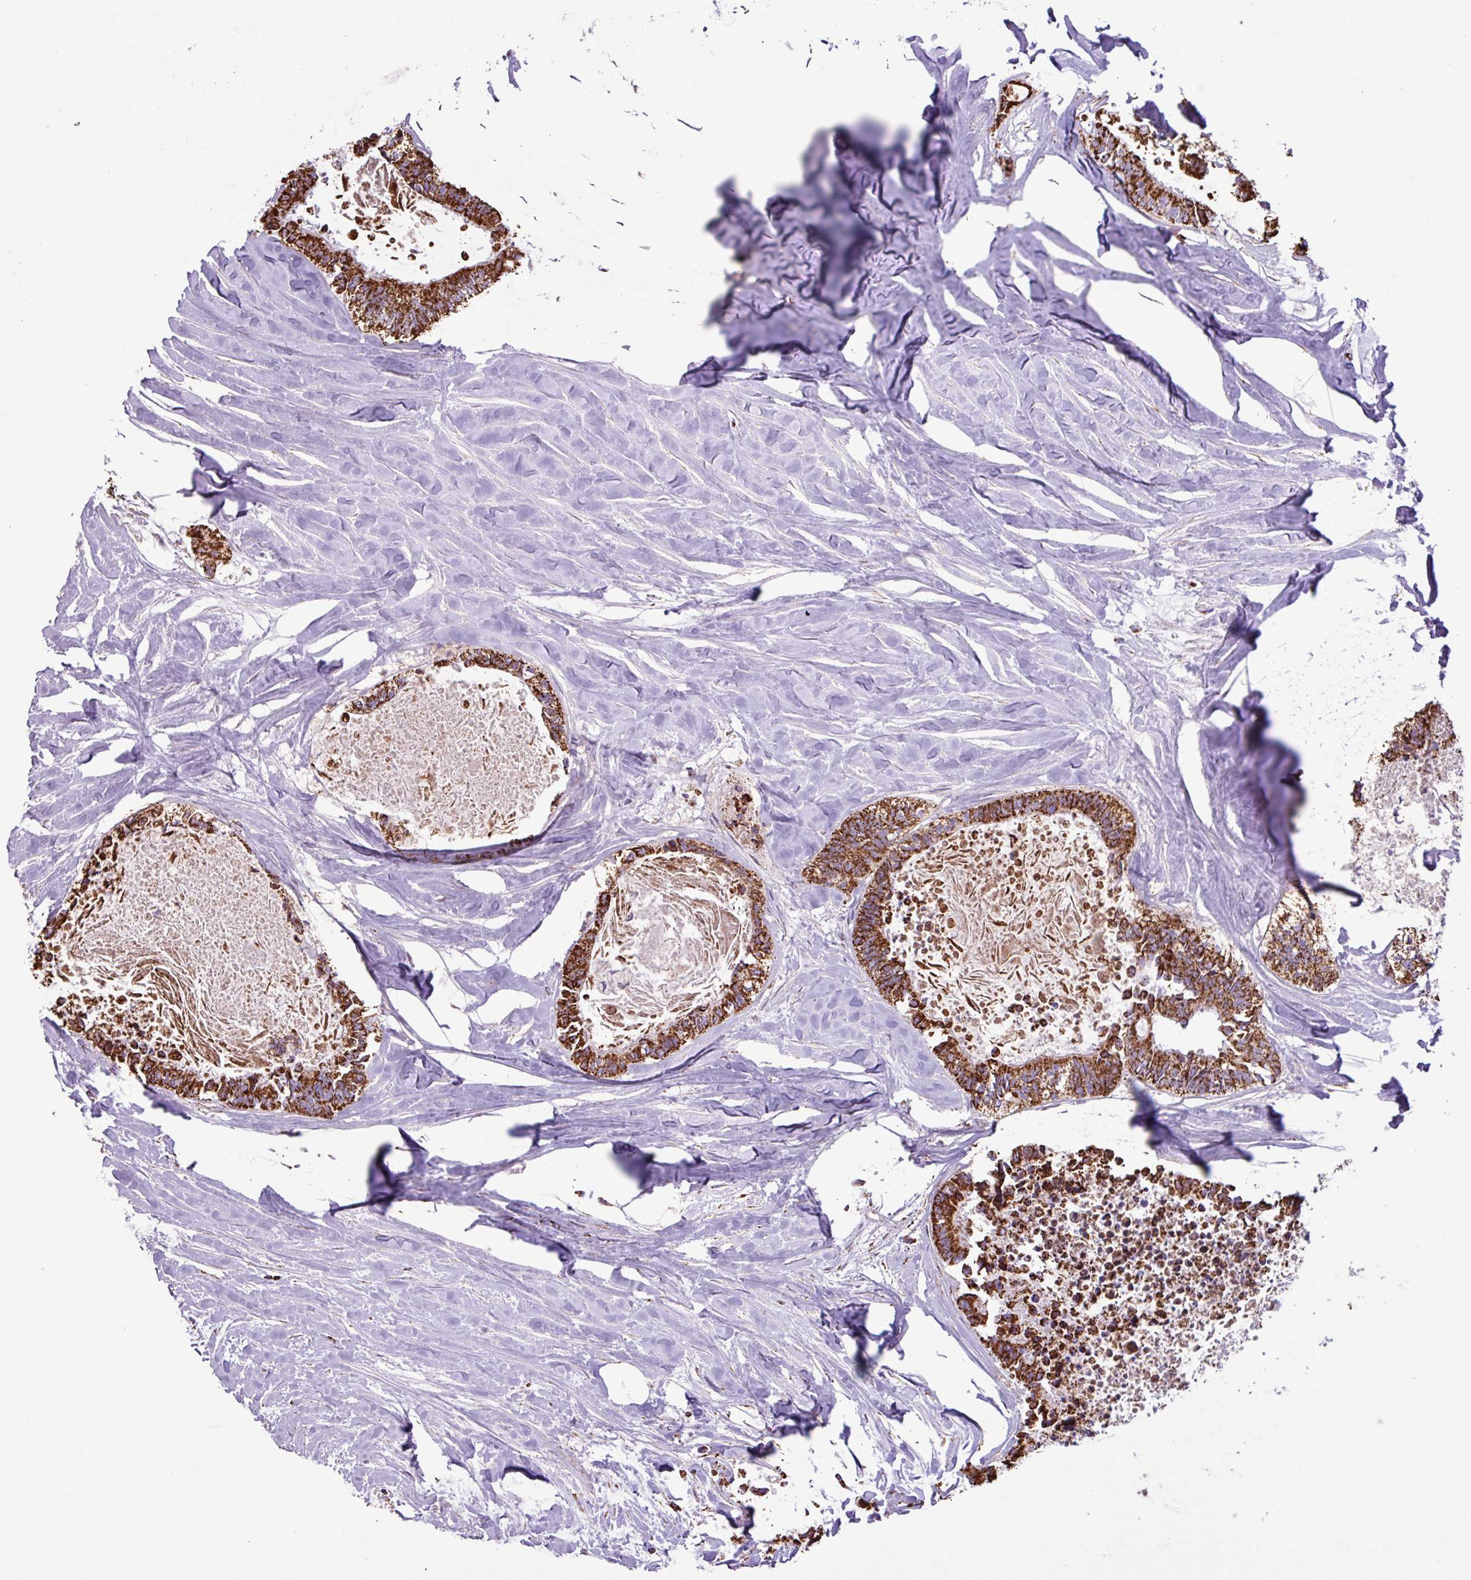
{"staining": {"intensity": "strong", "quantity": ">75%", "location": "cytoplasmic/membranous"}, "tissue": "colorectal cancer", "cell_type": "Tumor cells", "image_type": "cancer", "snomed": [{"axis": "morphology", "description": "Adenocarcinoma, NOS"}, {"axis": "topography", "description": "Colon"}, {"axis": "topography", "description": "Rectum"}], "caption": "Immunohistochemistry (IHC) image of neoplastic tissue: human colorectal cancer (adenocarcinoma) stained using immunohistochemistry (IHC) exhibits high levels of strong protein expression localized specifically in the cytoplasmic/membranous of tumor cells, appearing as a cytoplasmic/membranous brown color.", "gene": "RTL3", "patient": {"sex": "male", "age": 57}}